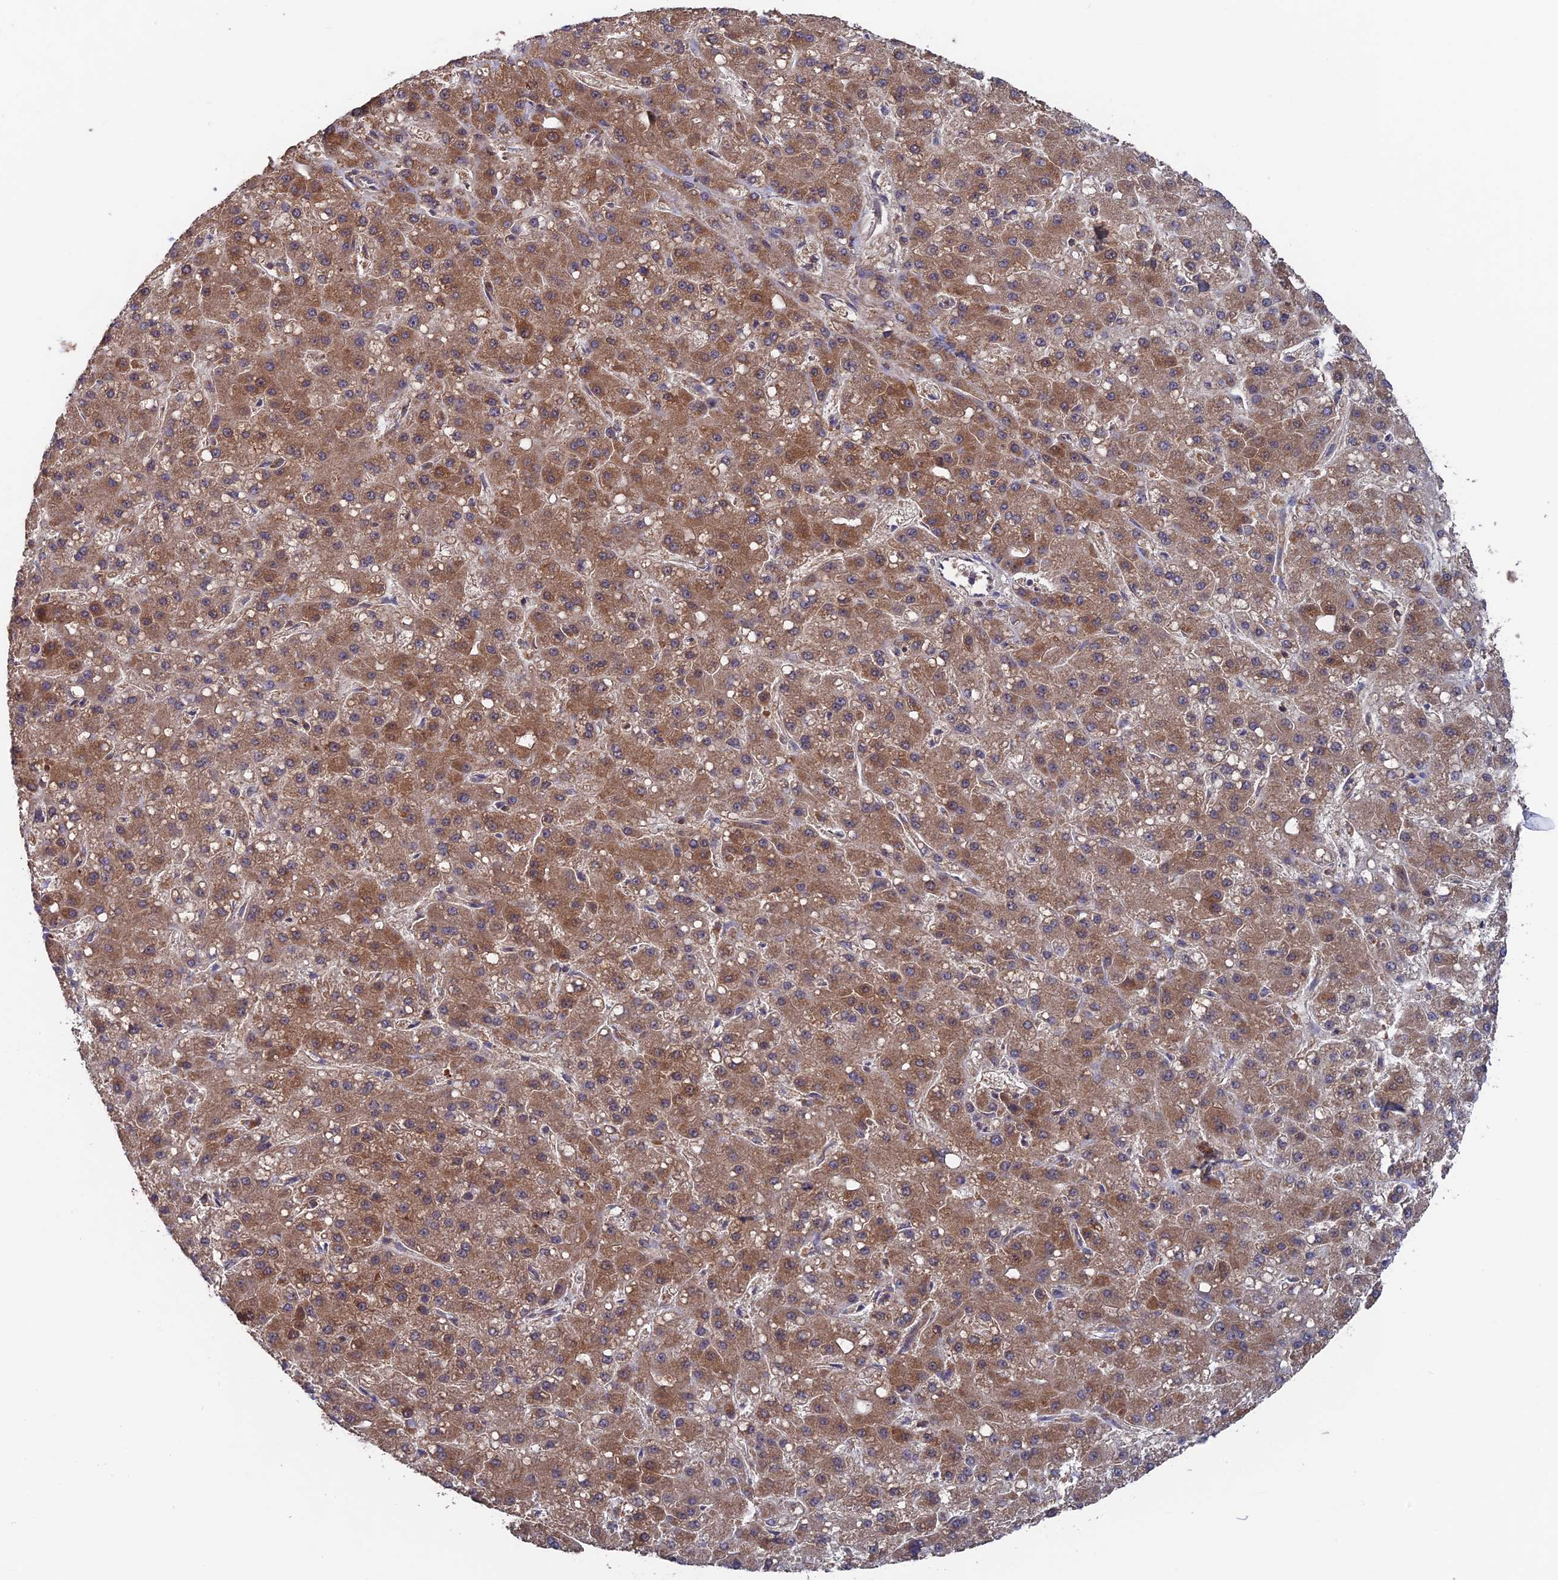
{"staining": {"intensity": "moderate", "quantity": ">75%", "location": "cytoplasmic/membranous"}, "tissue": "liver cancer", "cell_type": "Tumor cells", "image_type": "cancer", "snomed": [{"axis": "morphology", "description": "Carcinoma, Hepatocellular, NOS"}, {"axis": "topography", "description": "Liver"}], "caption": "There is medium levels of moderate cytoplasmic/membranous positivity in tumor cells of hepatocellular carcinoma (liver), as demonstrated by immunohistochemical staining (brown color).", "gene": "DTYMK", "patient": {"sex": "male", "age": 67}}